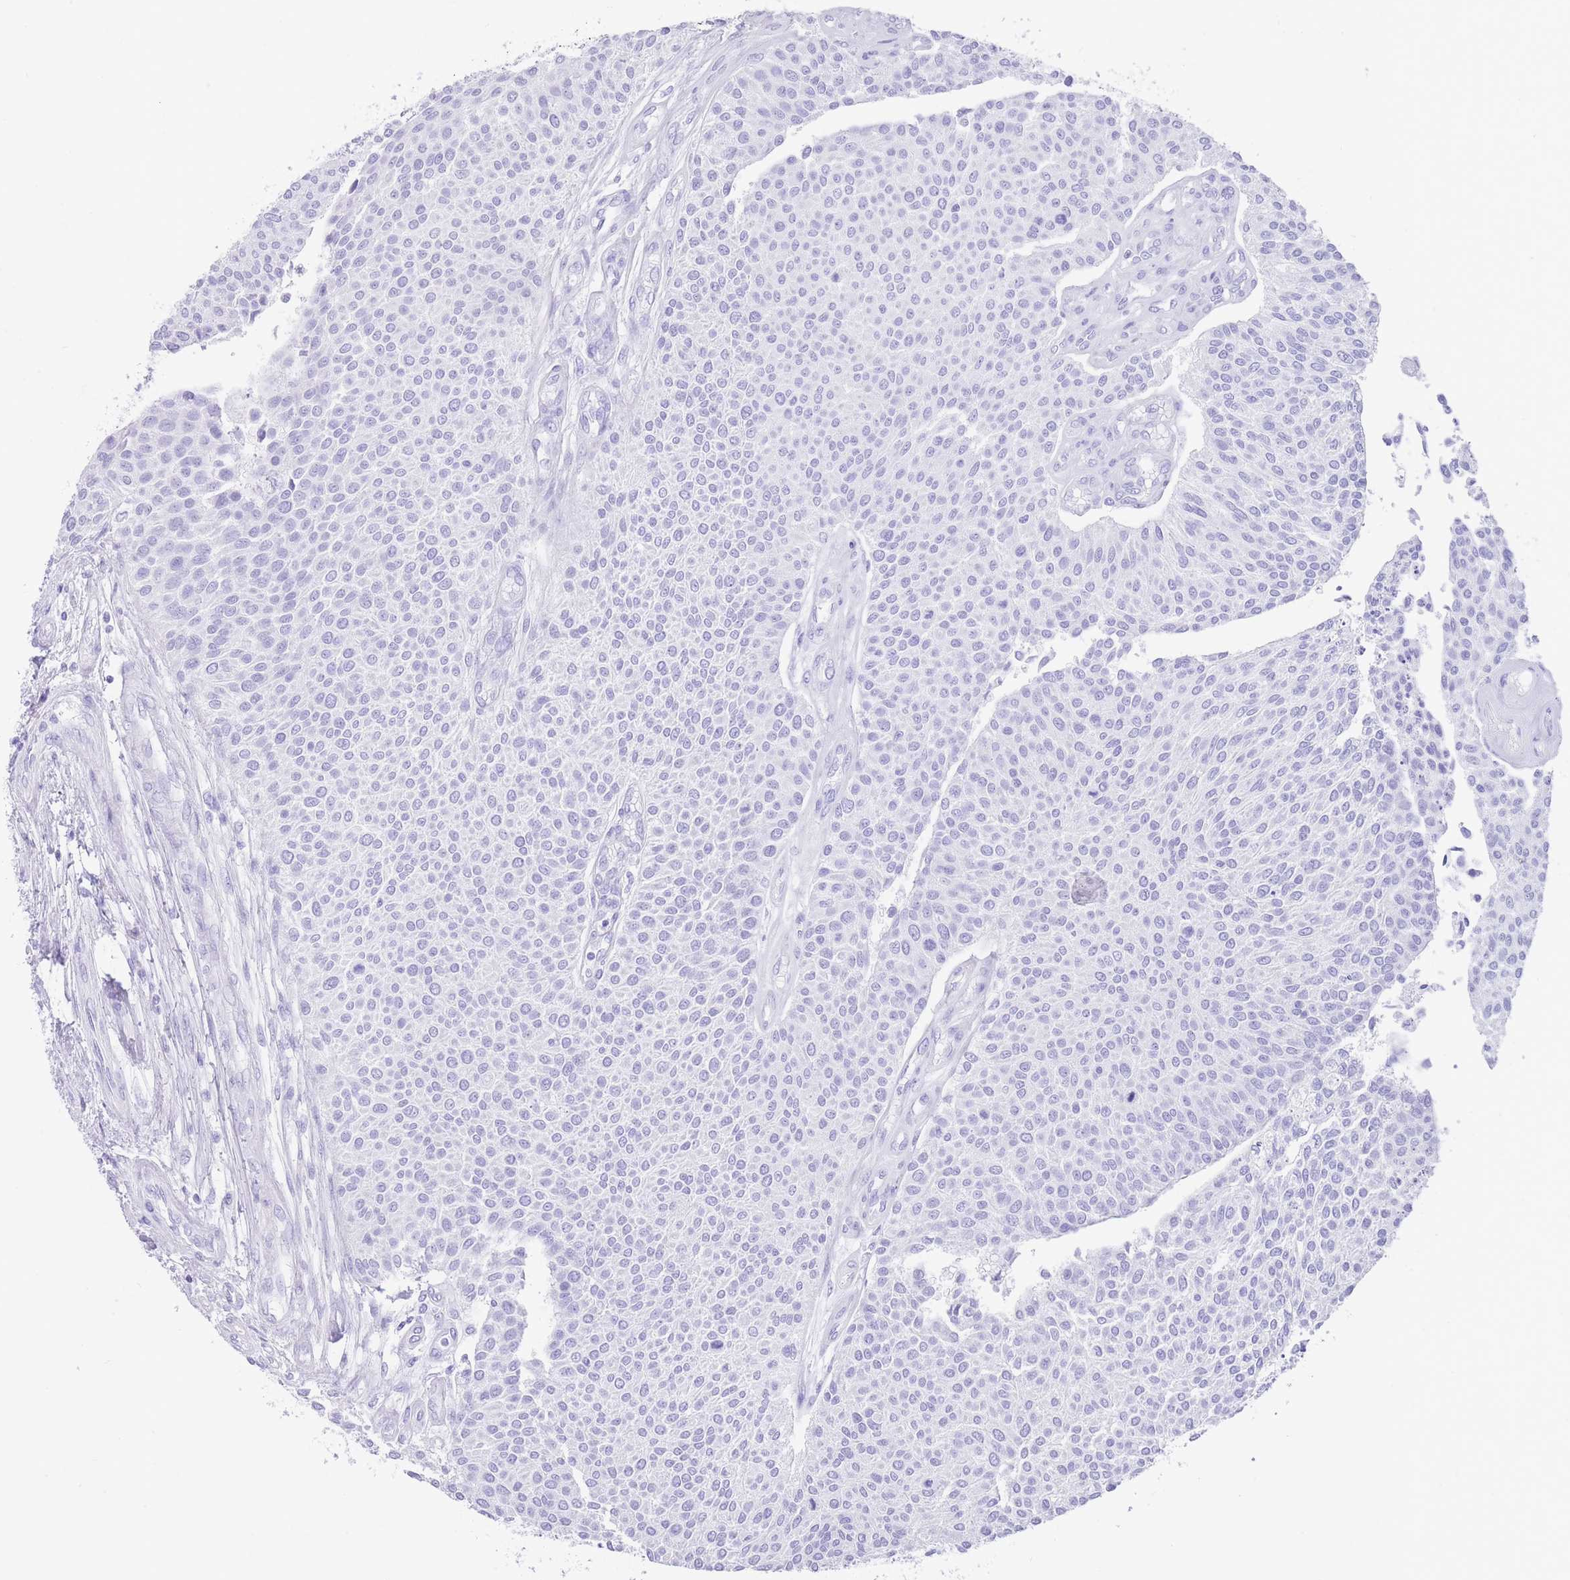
{"staining": {"intensity": "negative", "quantity": "none", "location": "none"}, "tissue": "urothelial cancer", "cell_type": "Tumor cells", "image_type": "cancer", "snomed": [{"axis": "morphology", "description": "Urothelial carcinoma, NOS"}, {"axis": "topography", "description": "Urinary bladder"}], "caption": "There is no significant positivity in tumor cells of transitional cell carcinoma.", "gene": "ELOA2", "patient": {"sex": "male", "age": 55}}